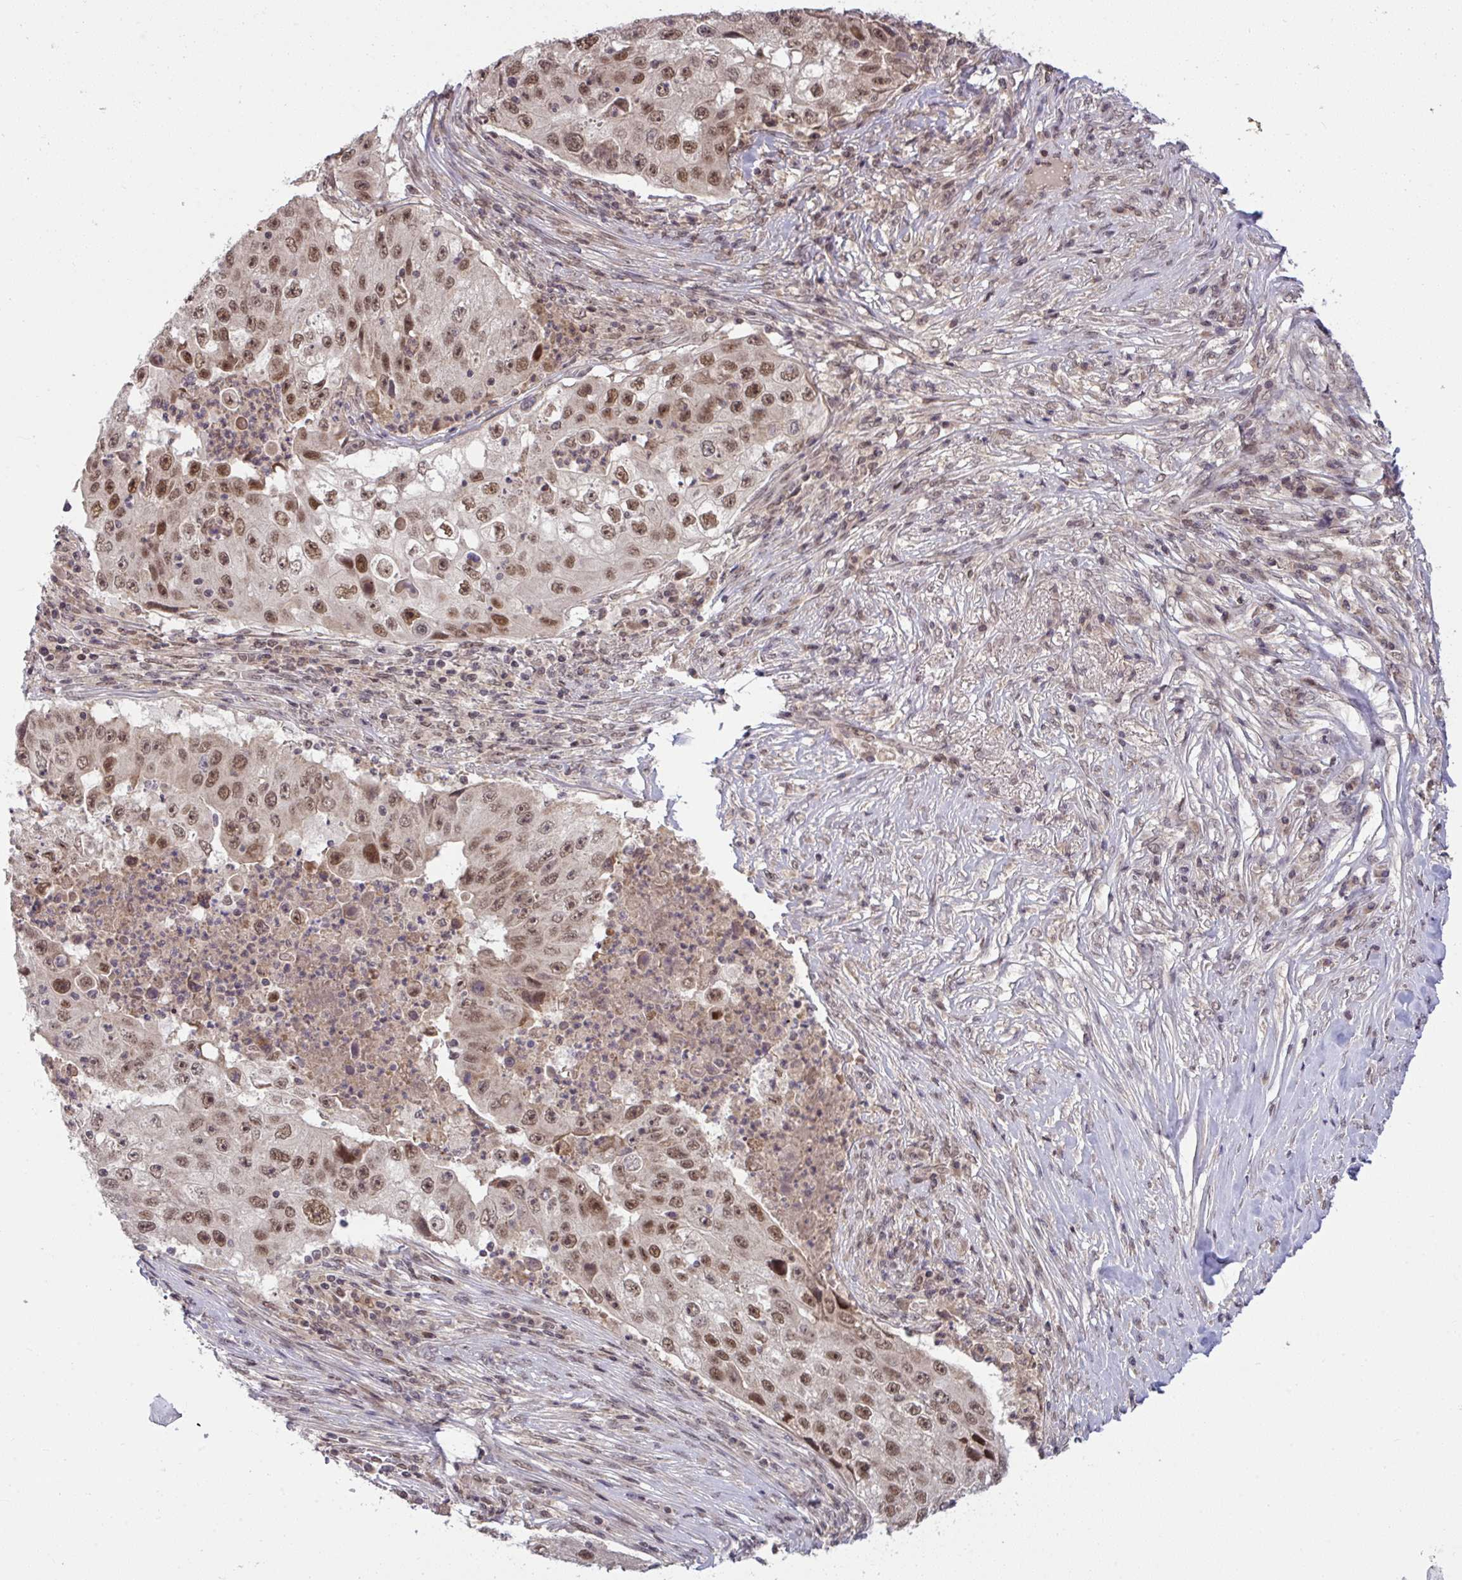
{"staining": {"intensity": "moderate", "quantity": ">75%", "location": "nuclear"}, "tissue": "lung cancer", "cell_type": "Tumor cells", "image_type": "cancer", "snomed": [{"axis": "morphology", "description": "Squamous cell carcinoma, NOS"}, {"axis": "topography", "description": "Lung"}], "caption": "Immunohistochemical staining of human squamous cell carcinoma (lung) reveals moderate nuclear protein expression in about >75% of tumor cells. (IHC, brightfield microscopy, high magnification).", "gene": "KLF2", "patient": {"sex": "male", "age": 64}}